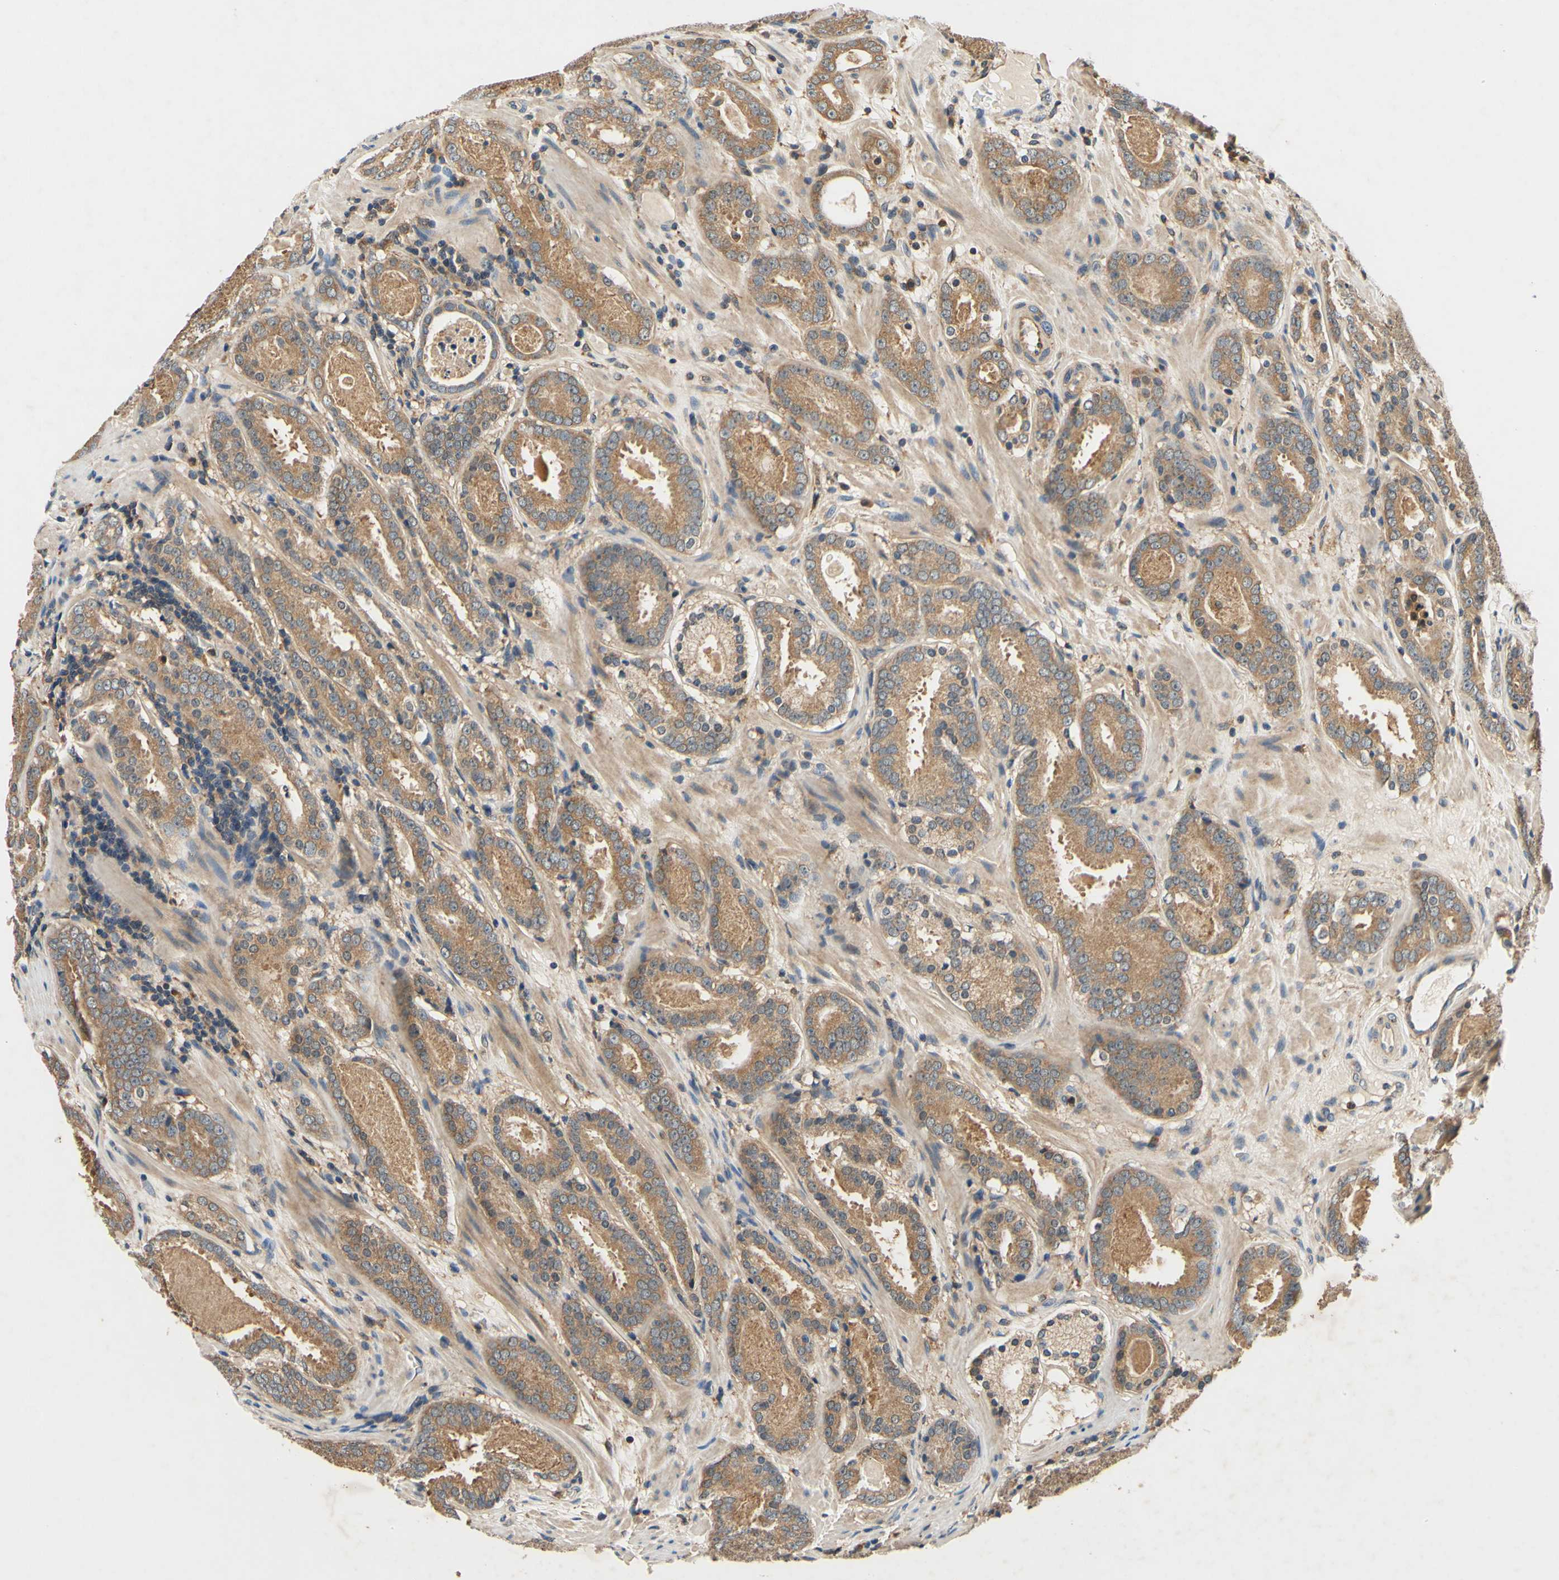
{"staining": {"intensity": "moderate", "quantity": ">75%", "location": "cytoplasmic/membranous"}, "tissue": "prostate cancer", "cell_type": "Tumor cells", "image_type": "cancer", "snomed": [{"axis": "morphology", "description": "Adenocarcinoma, Low grade"}, {"axis": "topography", "description": "Prostate"}], "caption": "Immunohistochemistry (IHC) staining of prostate low-grade adenocarcinoma, which exhibits medium levels of moderate cytoplasmic/membranous expression in approximately >75% of tumor cells indicating moderate cytoplasmic/membranous protein positivity. The staining was performed using DAB (3,3'-diaminobenzidine) (brown) for protein detection and nuclei were counterstained in hematoxylin (blue).", "gene": "PLA2G4A", "patient": {"sex": "male", "age": 69}}